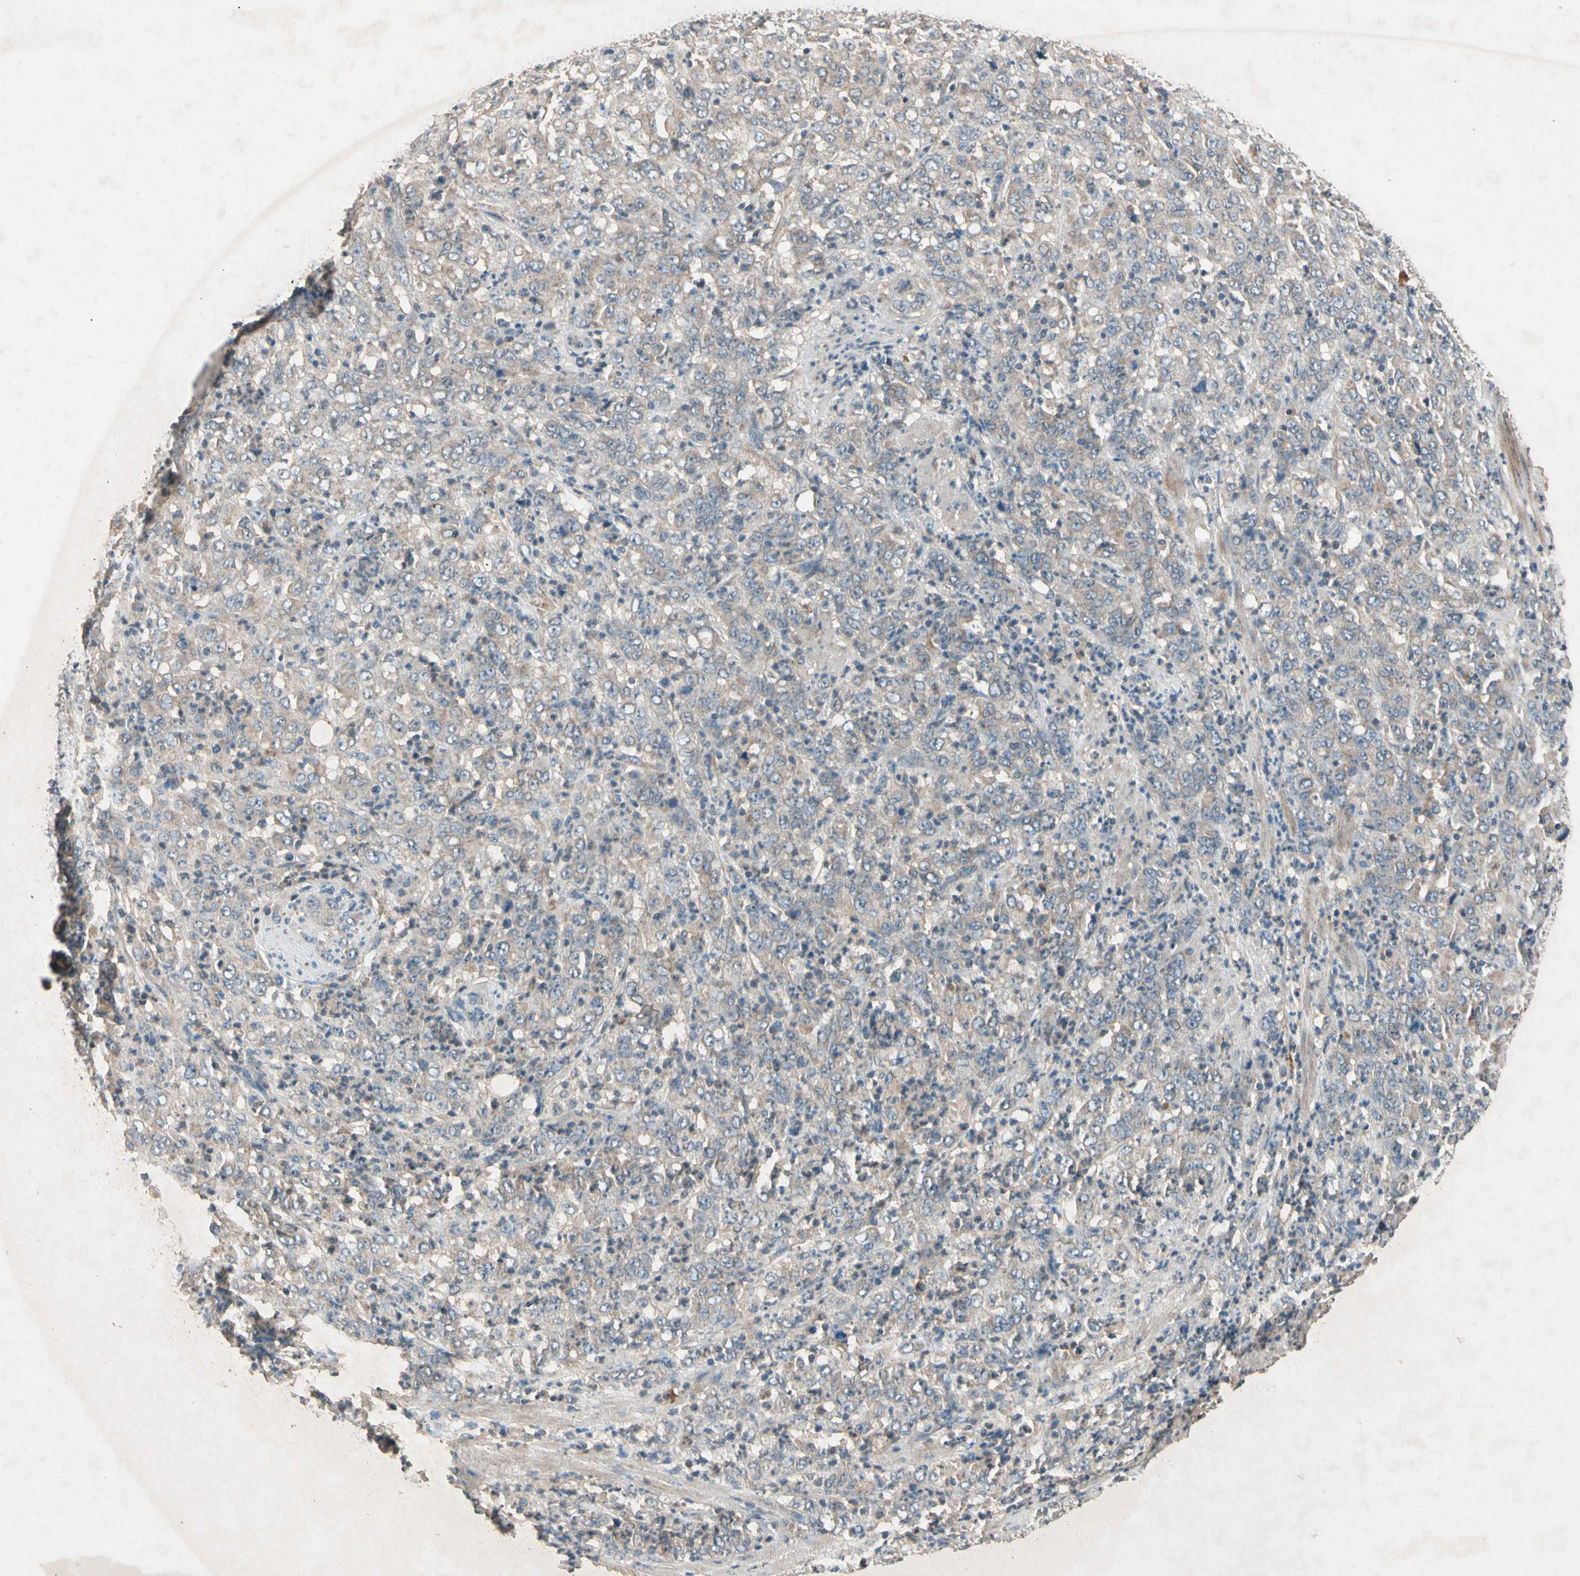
{"staining": {"intensity": "weak", "quantity": "<25%", "location": "cytoplasmic/membranous"}, "tissue": "stomach cancer", "cell_type": "Tumor cells", "image_type": "cancer", "snomed": [{"axis": "morphology", "description": "Adenocarcinoma, NOS"}, {"axis": "topography", "description": "Stomach, lower"}], "caption": "Protein analysis of stomach adenocarcinoma reveals no significant positivity in tumor cells.", "gene": "GPLD1", "patient": {"sex": "female", "age": 71}}